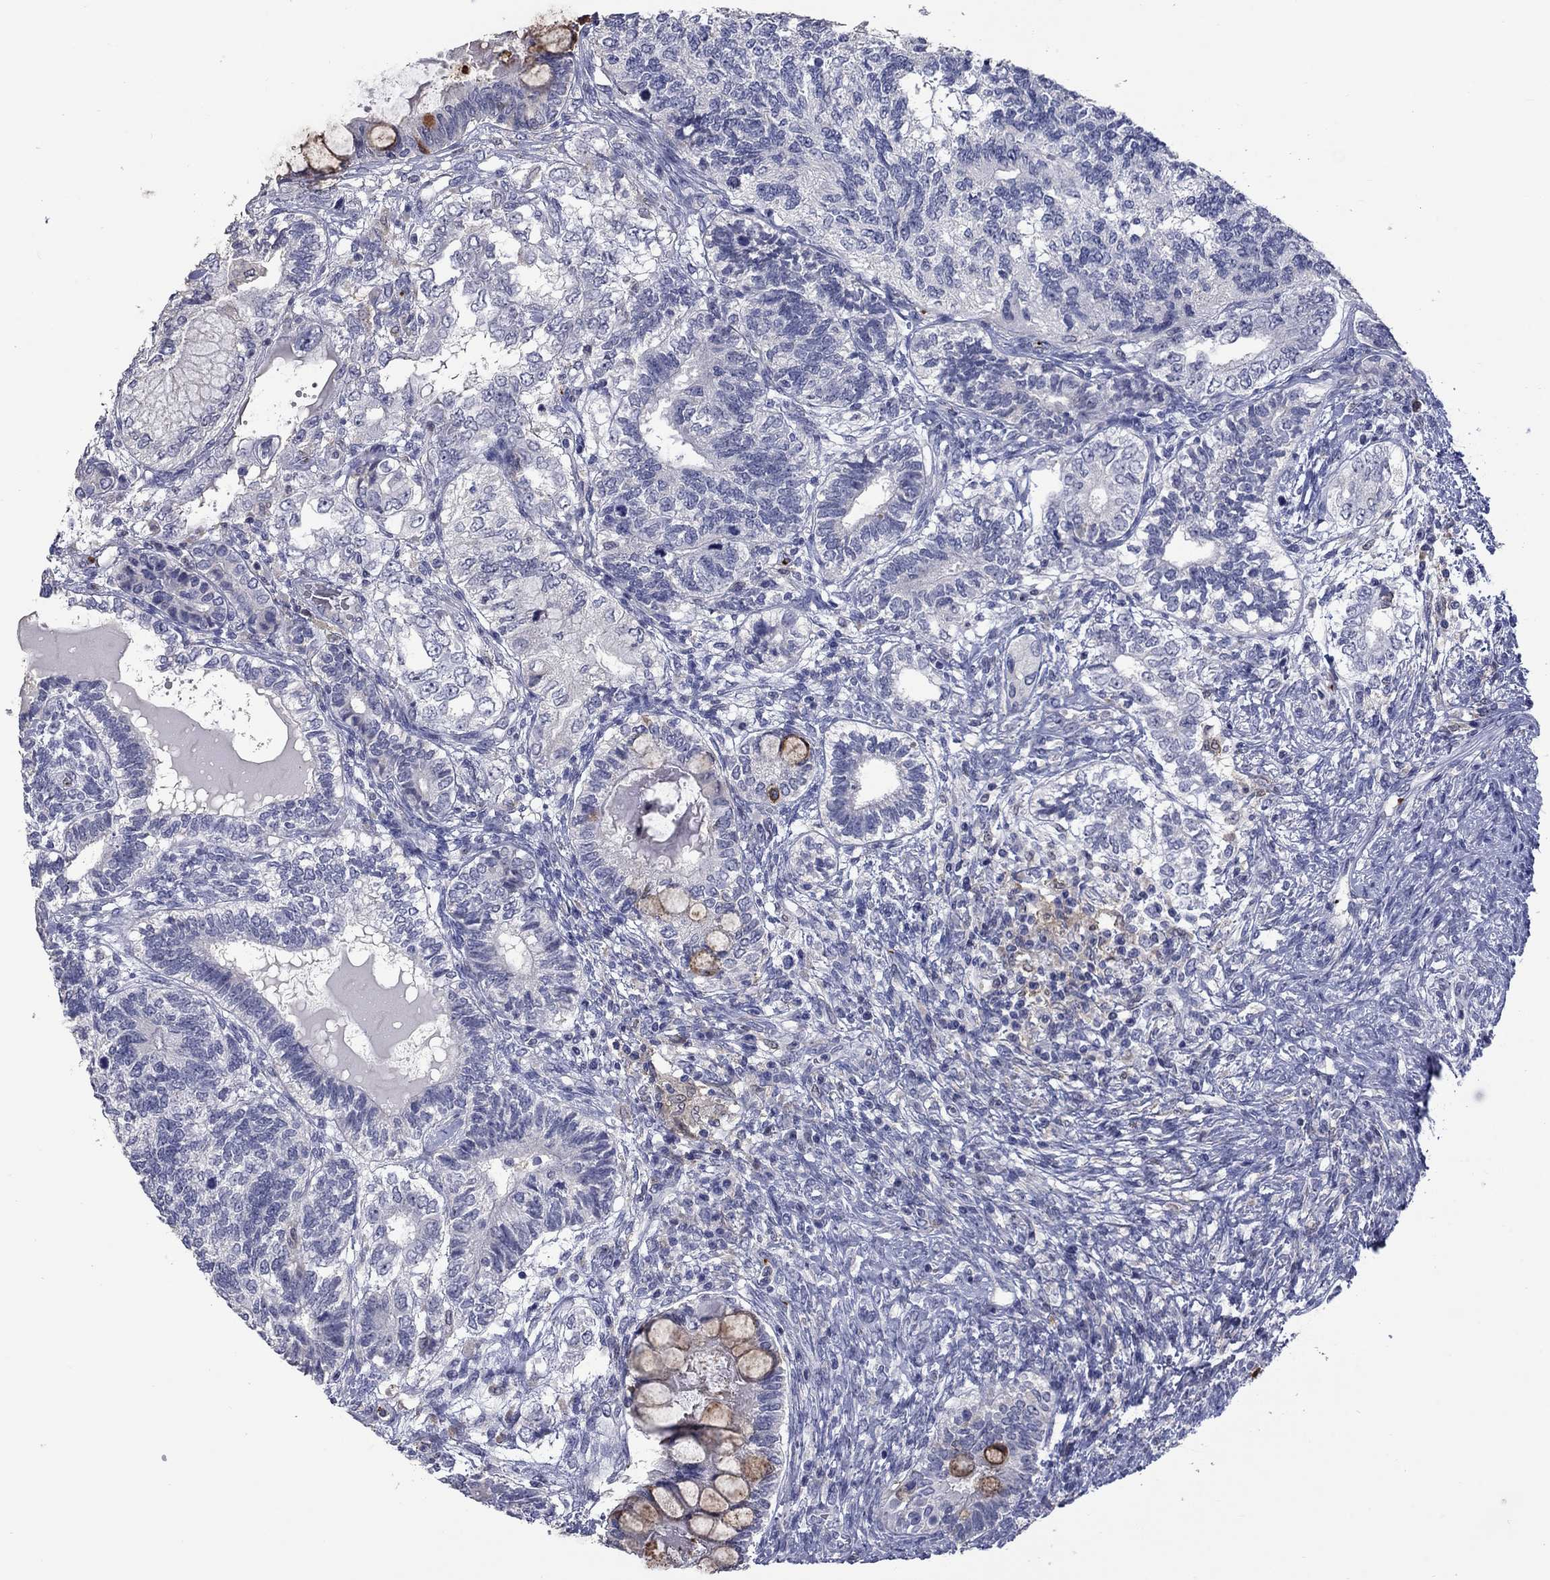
{"staining": {"intensity": "negative", "quantity": "none", "location": "none"}, "tissue": "testis cancer", "cell_type": "Tumor cells", "image_type": "cancer", "snomed": [{"axis": "morphology", "description": "Seminoma, NOS"}, {"axis": "morphology", "description": "Carcinoma, Embryonal, NOS"}, {"axis": "topography", "description": "Testis"}], "caption": "There is no significant staining in tumor cells of testis embryonal carcinoma.", "gene": "PLEK", "patient": {"sex": "male", "age": 41}}